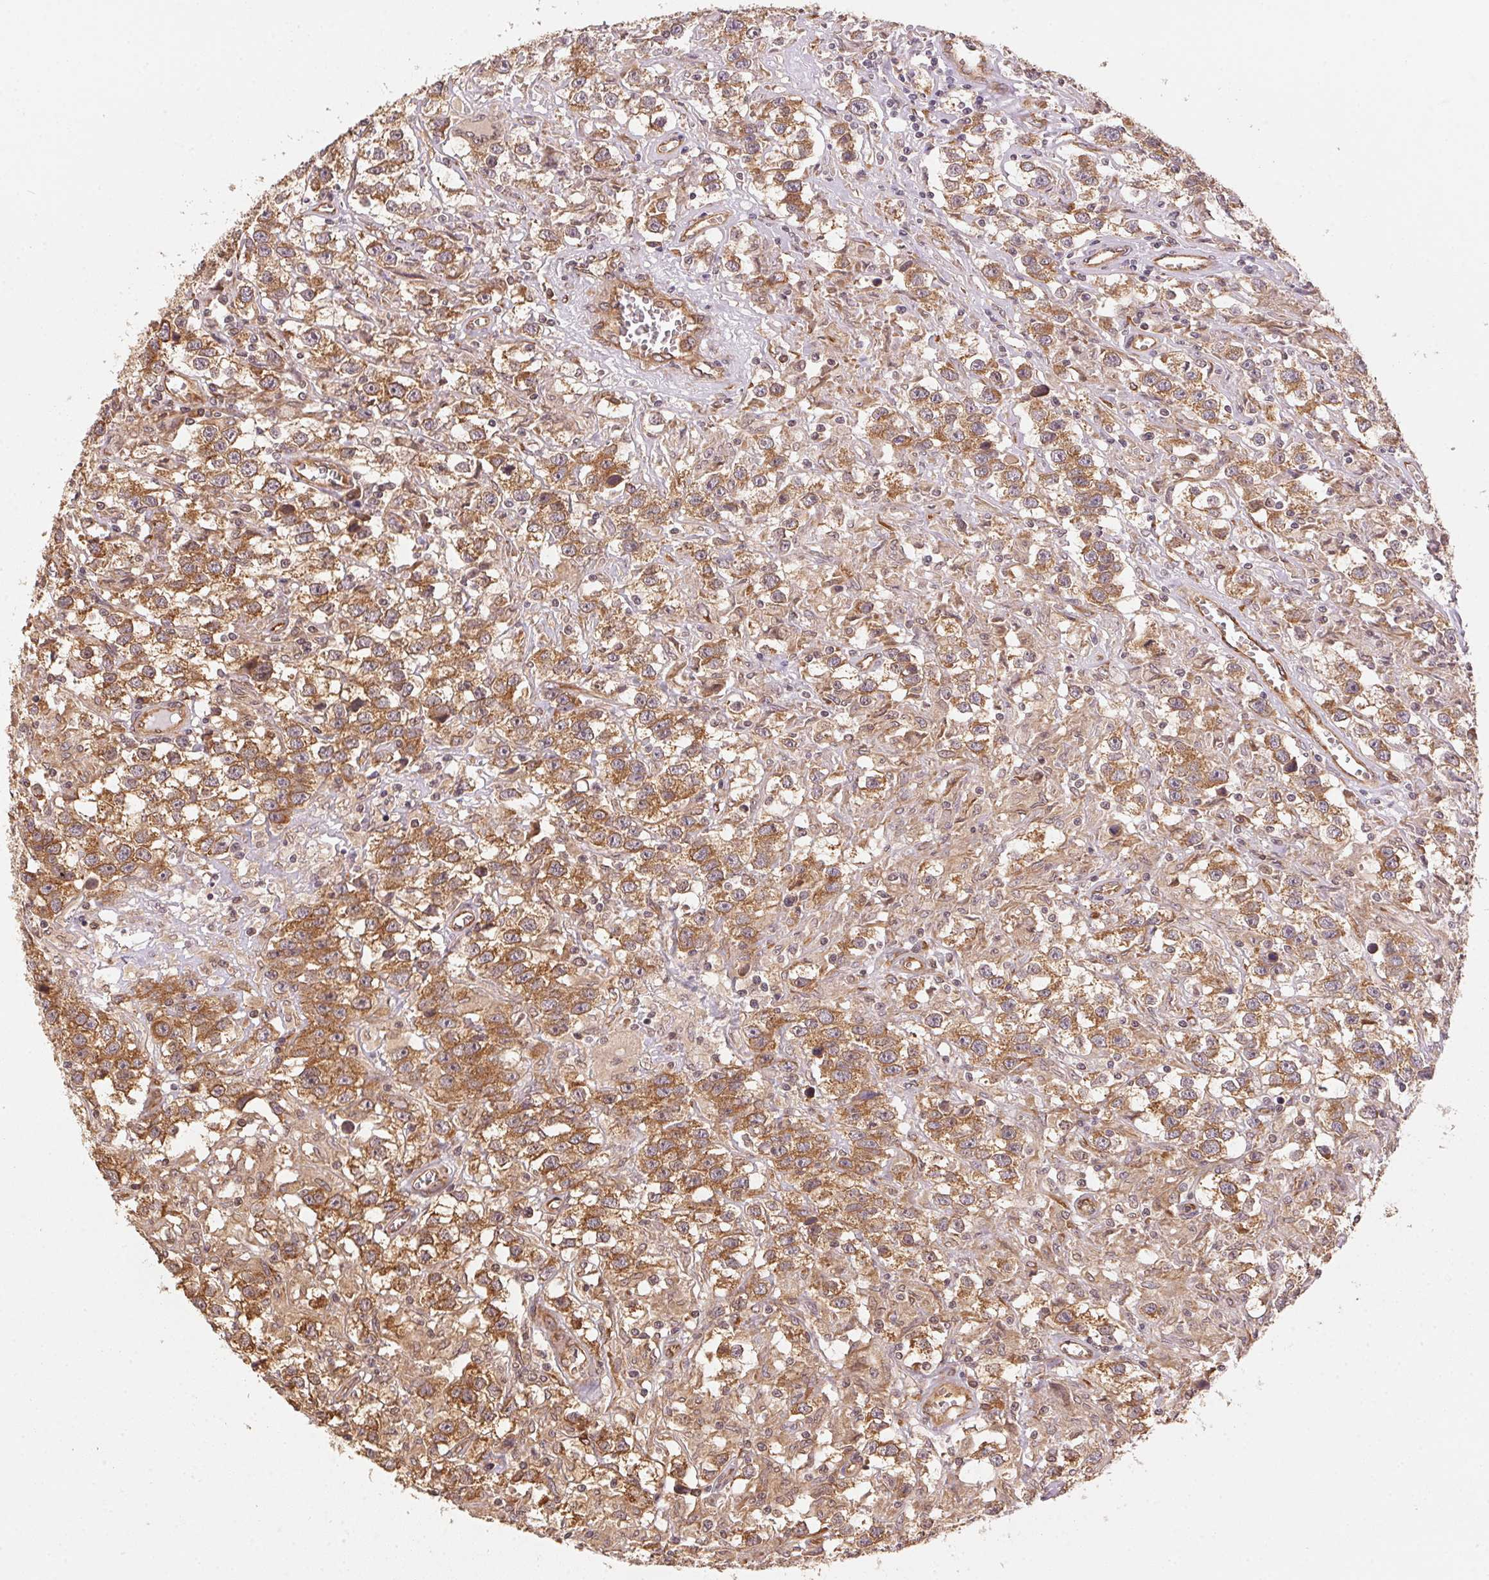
{"staining": {"intensity": "moderate", "quantity": ">75%", "location": "cytoplasmic/membranous"}, "tissue": "testis cancer", "cell_type": "Tumor cells", "image_type": "cancer", "snomed": [{"axis": "morphology", "description": "Seminoma, NOS"}, {"axis": "topography", "description": "Testis"}], "caption": "Moderate cytoplasmic/membranous positivity for a protein is identified in approximately >75% of tumor cells of testis cancer (seminoma) using IHC.", "gene": "STRN4", "patient": {"sex": "male", "age": 43}}